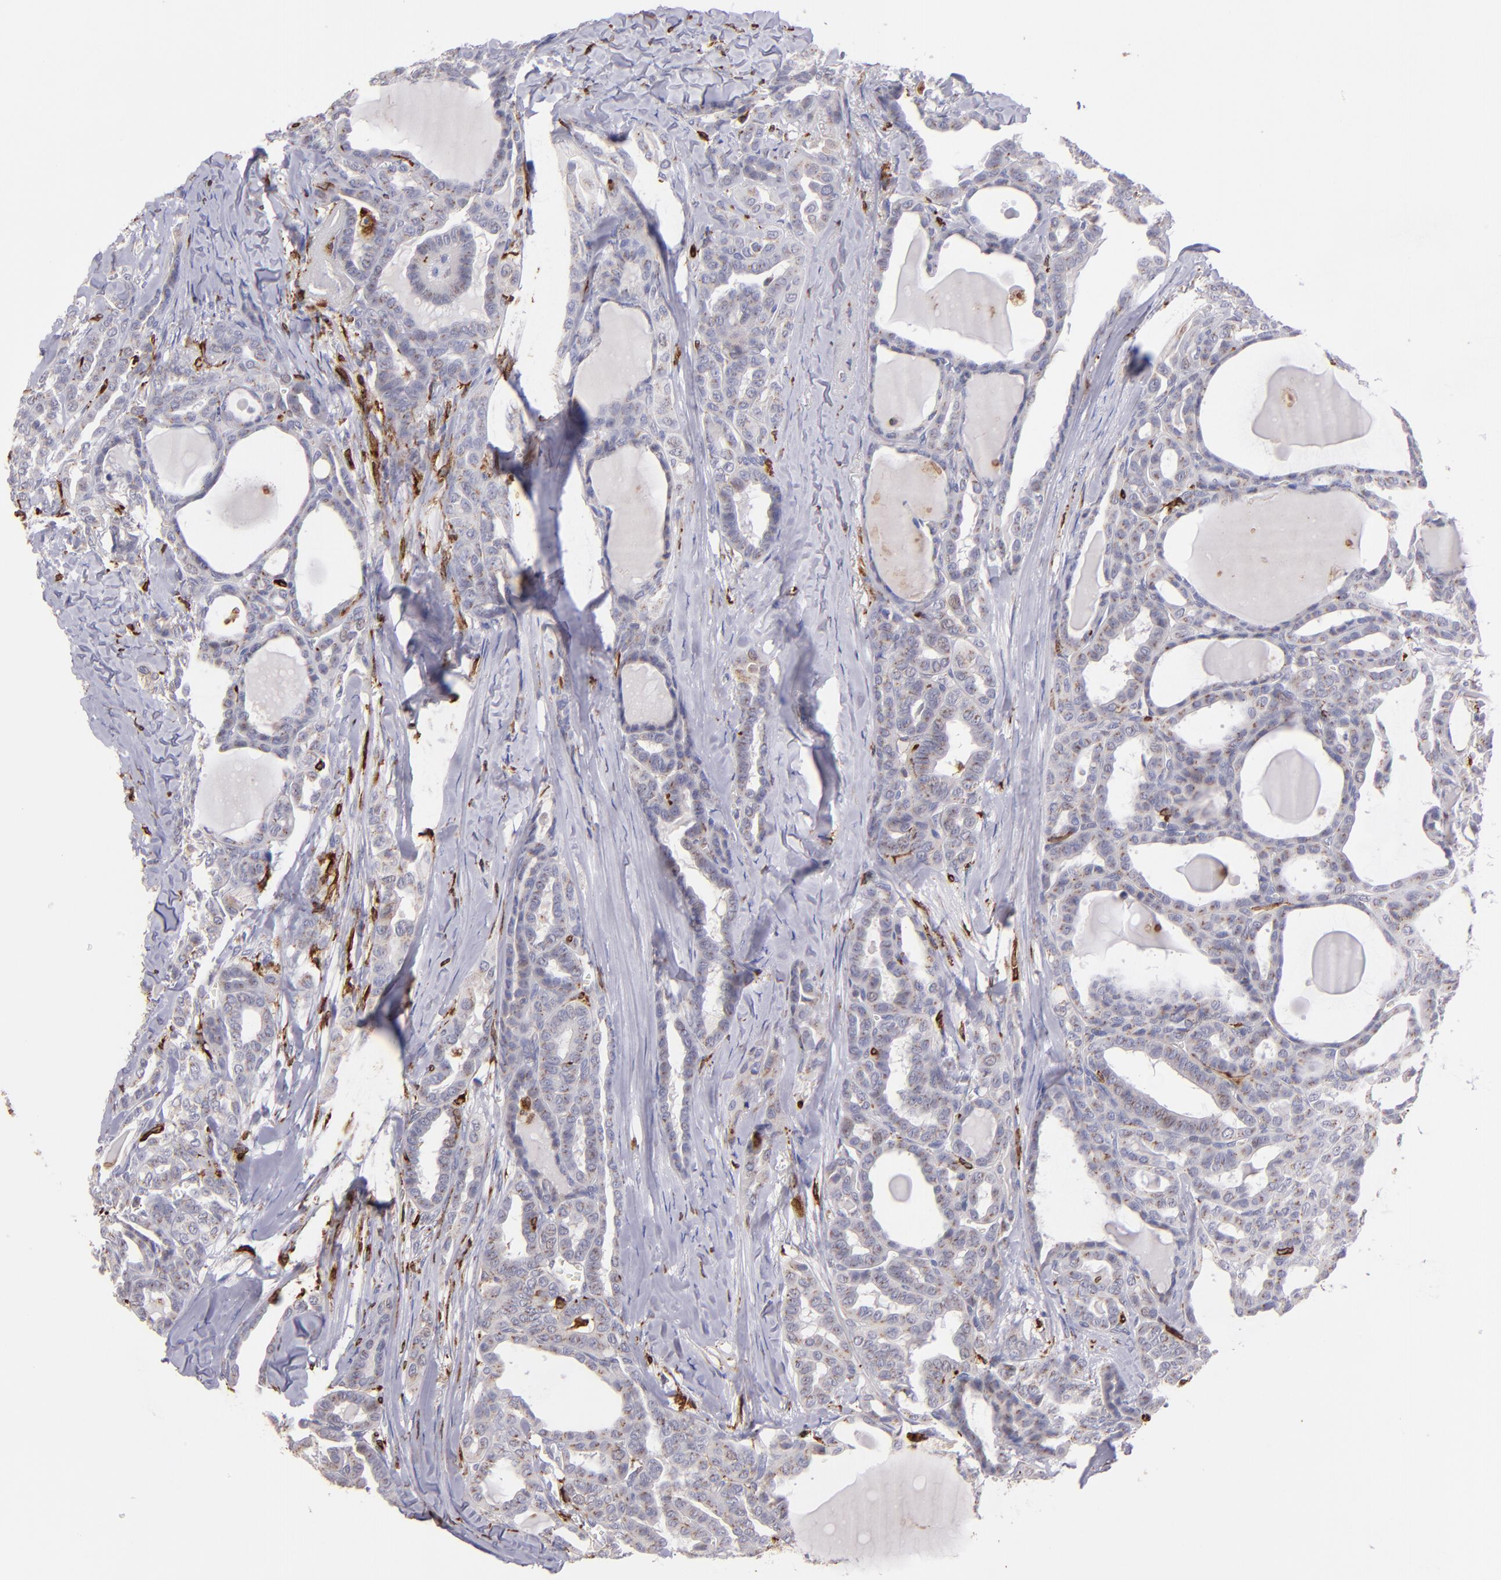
{"staining": {"intensity": "weak", "quantity": "25%-75%", "location": "cytoplasmic/membranous"}, "tissue": "thyroid cancer", "cell_type": "Tumor cells", "image_type": "cancer", "snomed": [{"axis": "morphology", "description": "Carcinoma, NOS"}, {"axis": "topography", "description": "Thyroid gland"}], "caption": "Immunohistochemistry image of human carcinoma (thyroid) stained for a protein (brown), which demonstrates low levels of weak cytoplasmic/membranous positivity in about 25%-75% of tumor cells.", "gene": "PTGS1", "patient": {"sex": "female", "age": 91}}